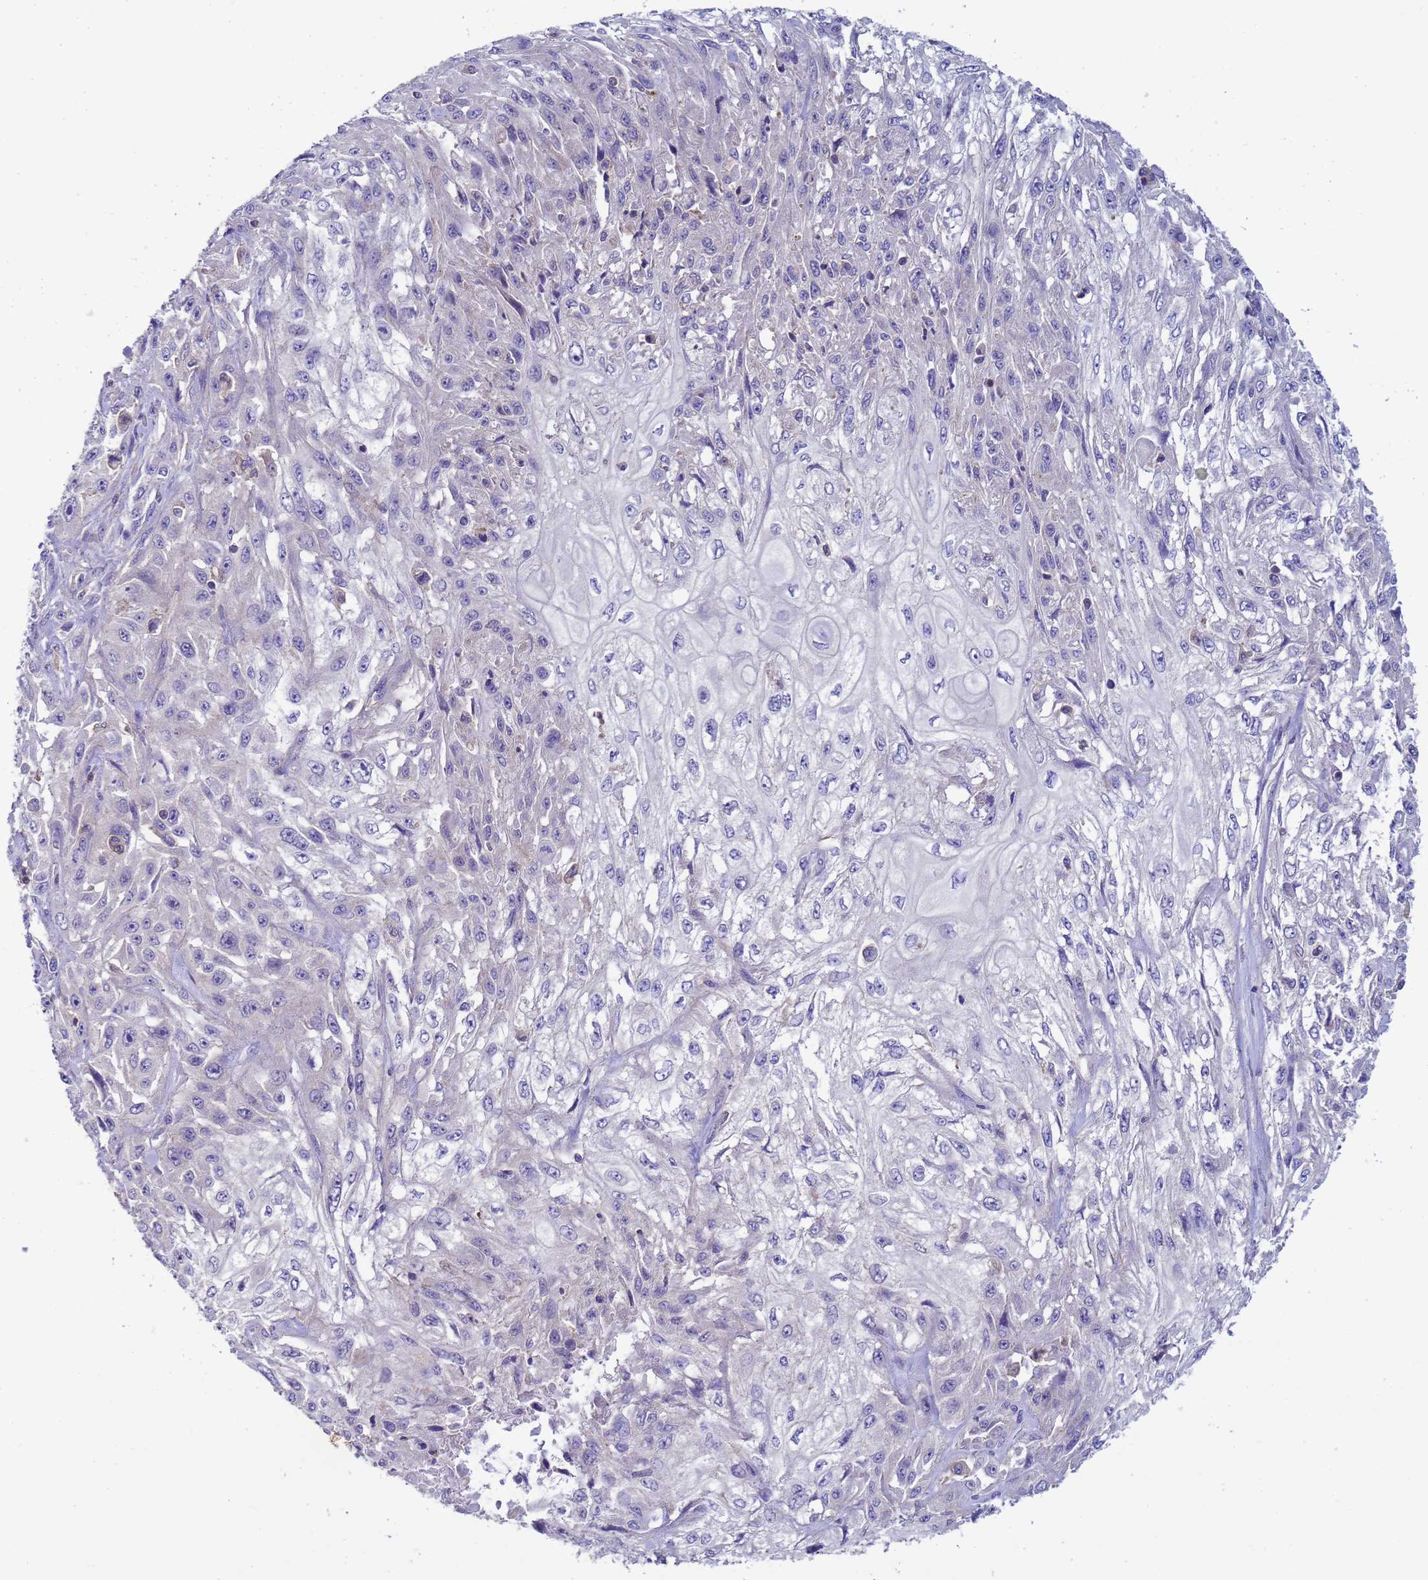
{"staining": {"intensity": "negative", "quantity": "none", "location": "none"}, "tissue": "skin cancer", "cell_type": "Tumor cells", "image_type": "cancer", "snomed": [{"axis": "morphology", "description": "Squamous cell carcinoma, NOS"}, {"axis": "morphology", "description": "Squamous cell carcinoma, metastatic, NOS"}, {"axis": "topography", "description": "Skin"}, {"axis": "topography", "description": "Lymph node"}], "caption": "Human skin cancer (squamous cell carcinoma) stained for a protein using IHC demonstrates no positivity in tumor cells.", "gene": "KLHL13", "patient": {"sex": "male", "age": 75}}